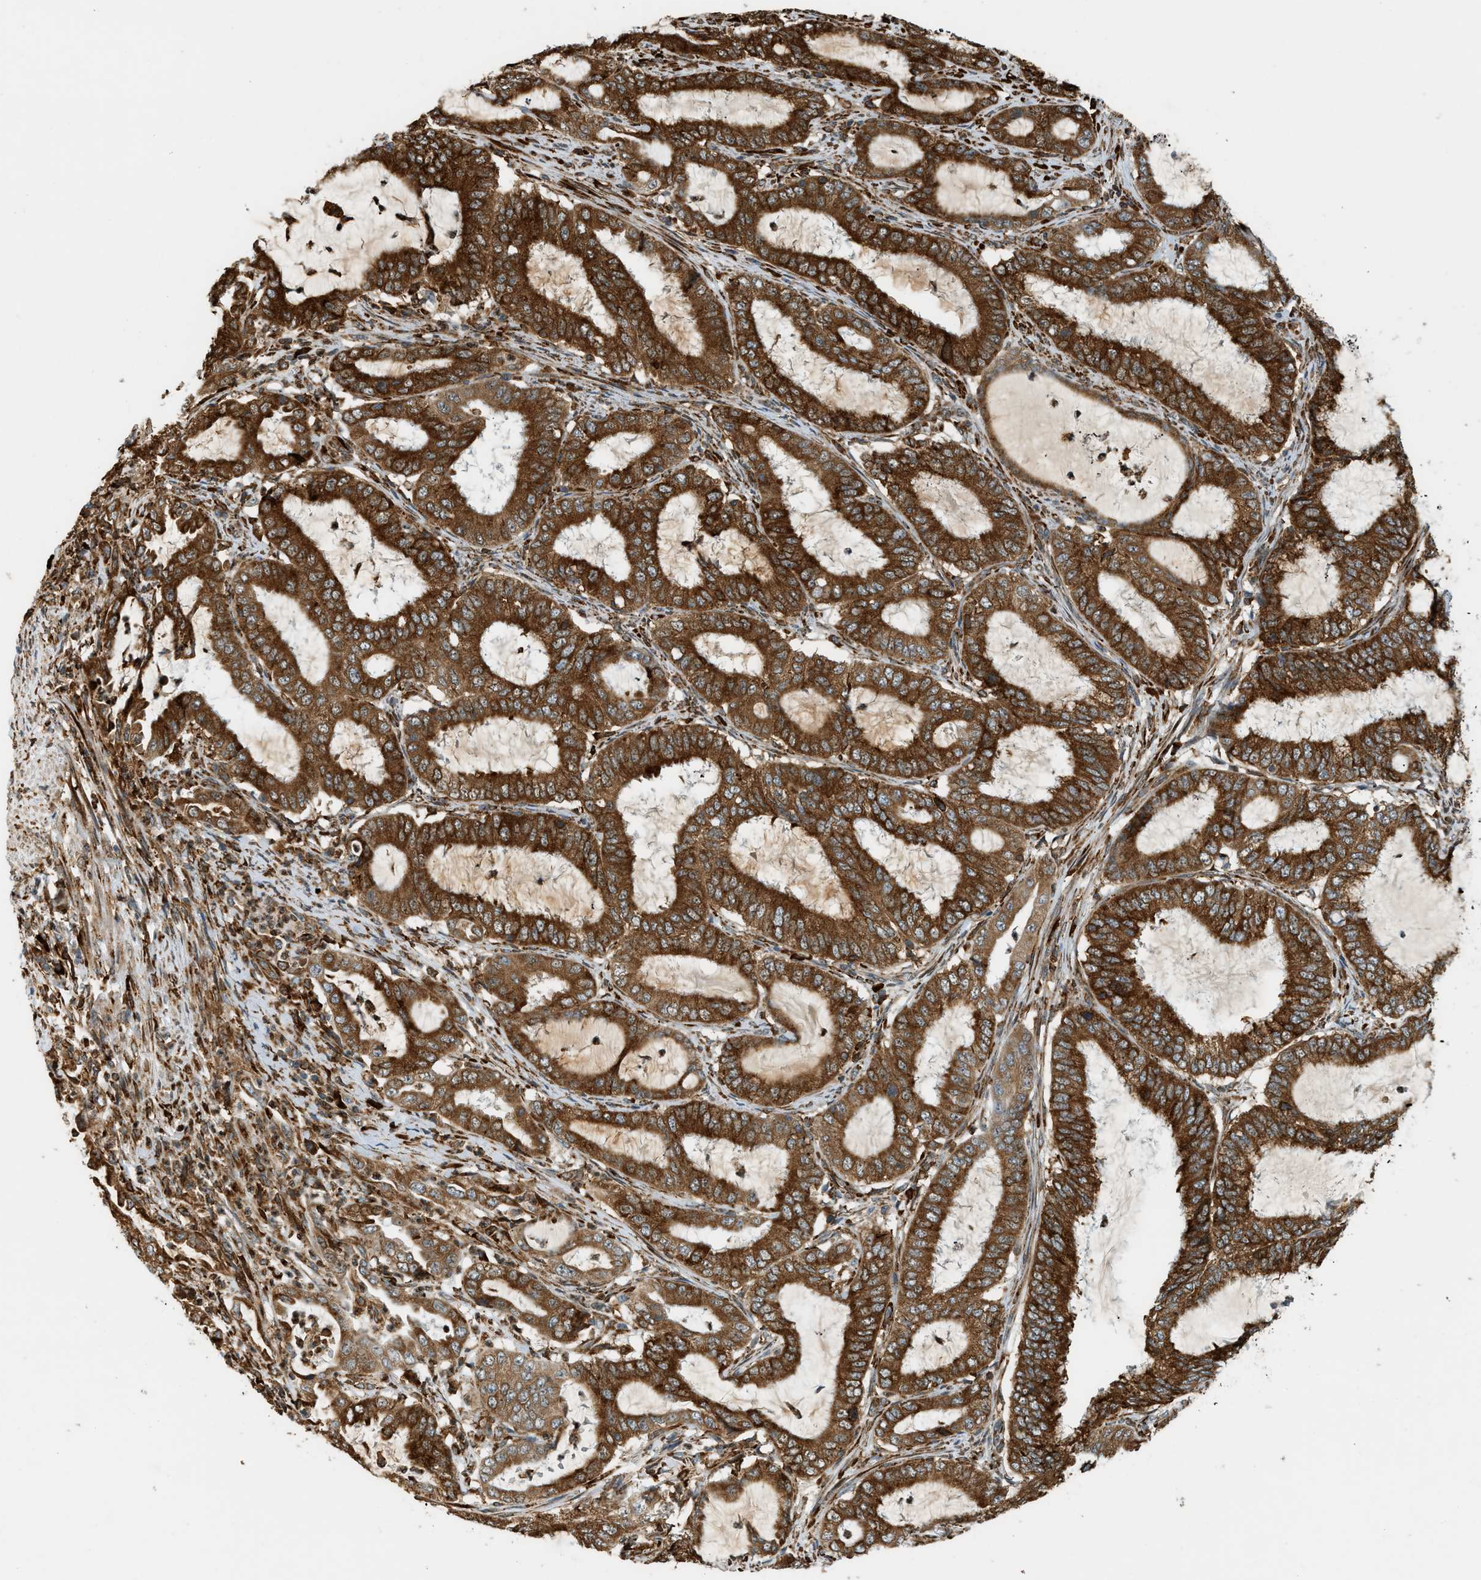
{"staining": {"intensity": "strong", "quantity": ">75%", "location": "cytoplasmic/membranous"}, "tissue": "endometrial cancer", "cell_type": "Tumor cells", "image_type": "cancer", "snomed": [{"axis": "morphology", "description": "Adenocarcinoma, NOS"}, {"axis": "topography", "description": "Endometrium"}], "caption": "Human endometrial adenocarcinoma stained with a protein marker displays strong staining in tumor cells.", "gene": "SEMA4D", "patient": {"sex": "female", "age": 70}}